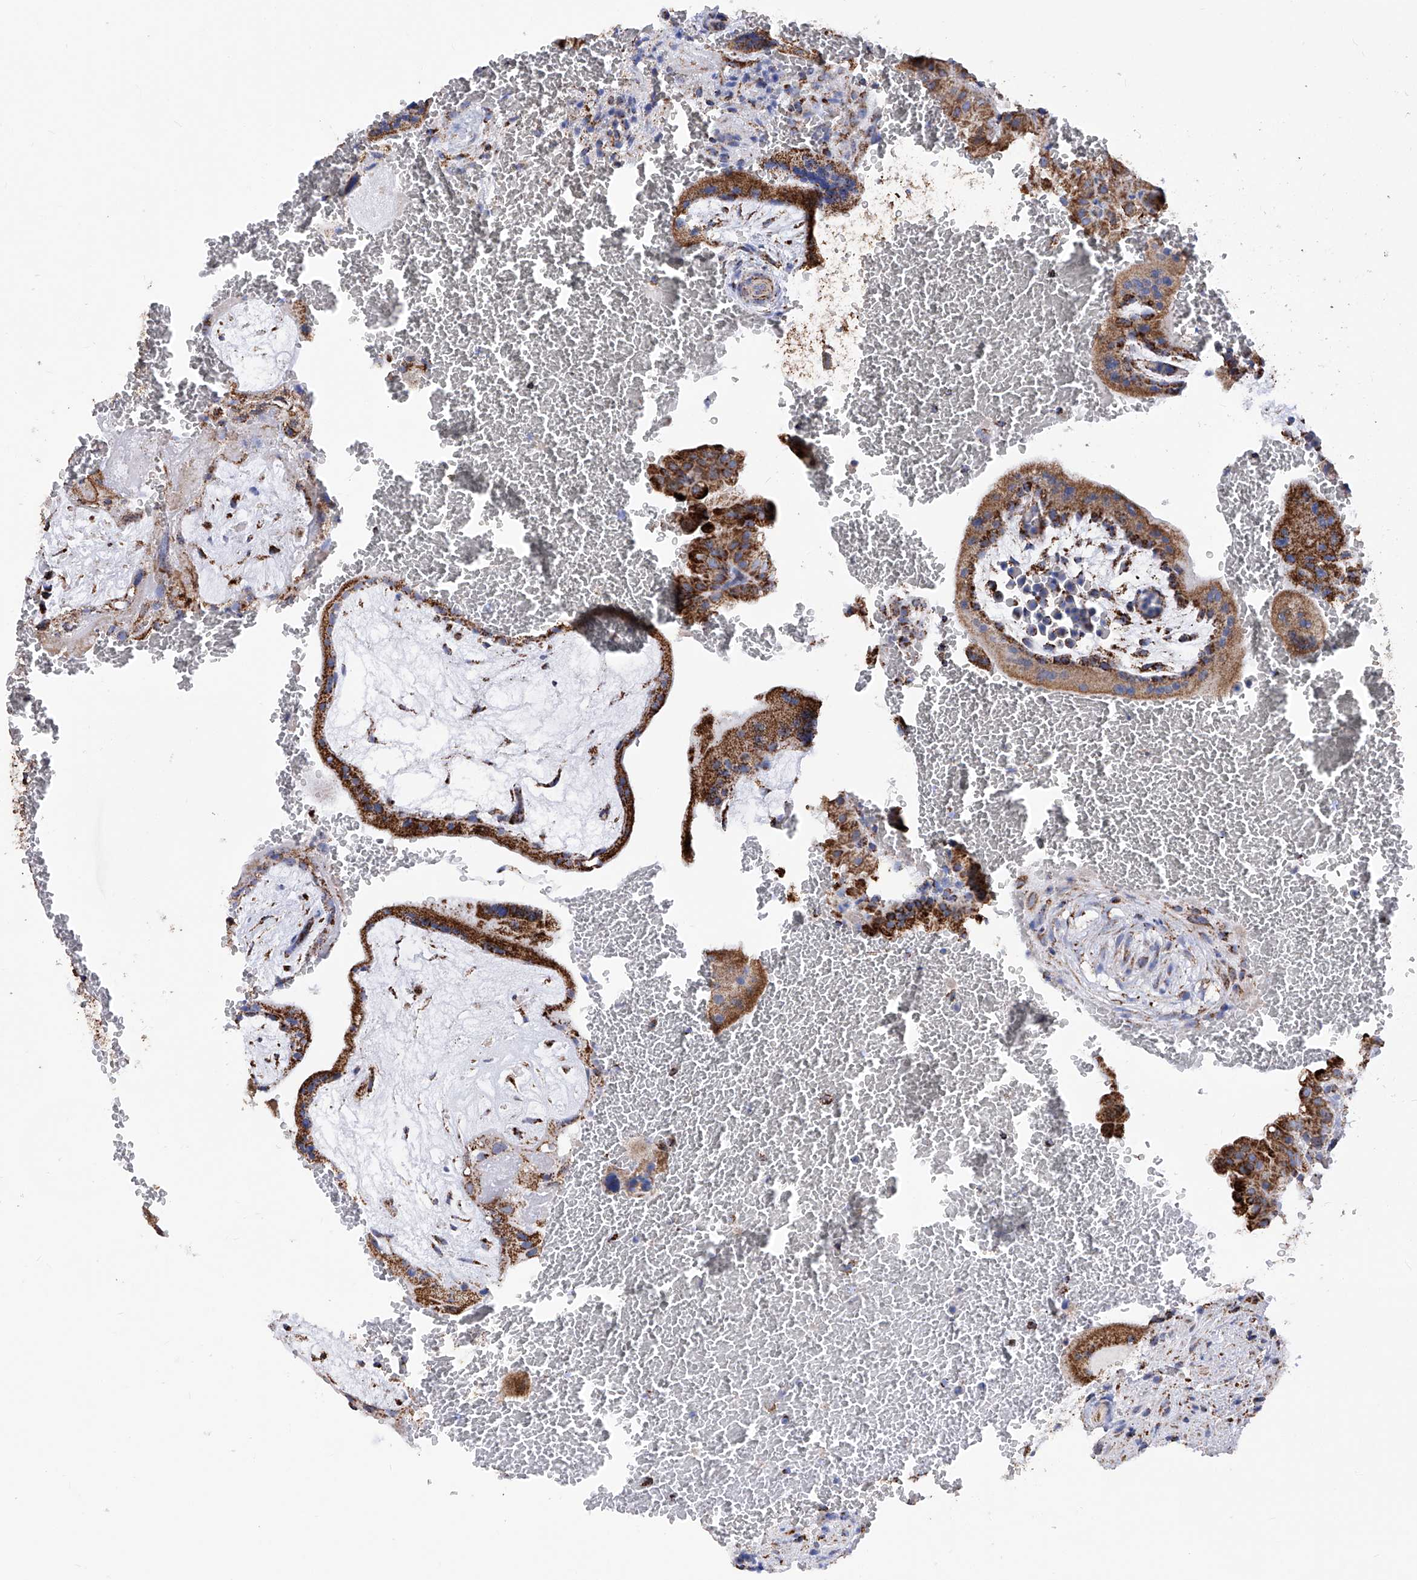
{"staining": {"intensity": "strong", "quantity": ">75%", "location": "cytoplasmic/membranous"}, "tissue": "placenta", "cell_type": "Decidual cells", "image_type": "normal", "snomed": [{"axis": "morphology", "description": "Normal tissue, NOS"}, {"axis": "topography", "description": "Placenta"}], "caption": "Placenta stained with immunohistochemistry displays strong cytoplasmic/membranous positivity in approximately >75% of decidual cells.", "gene": "ATP5PF", "patient": {"sex": "female", "age": 35}}